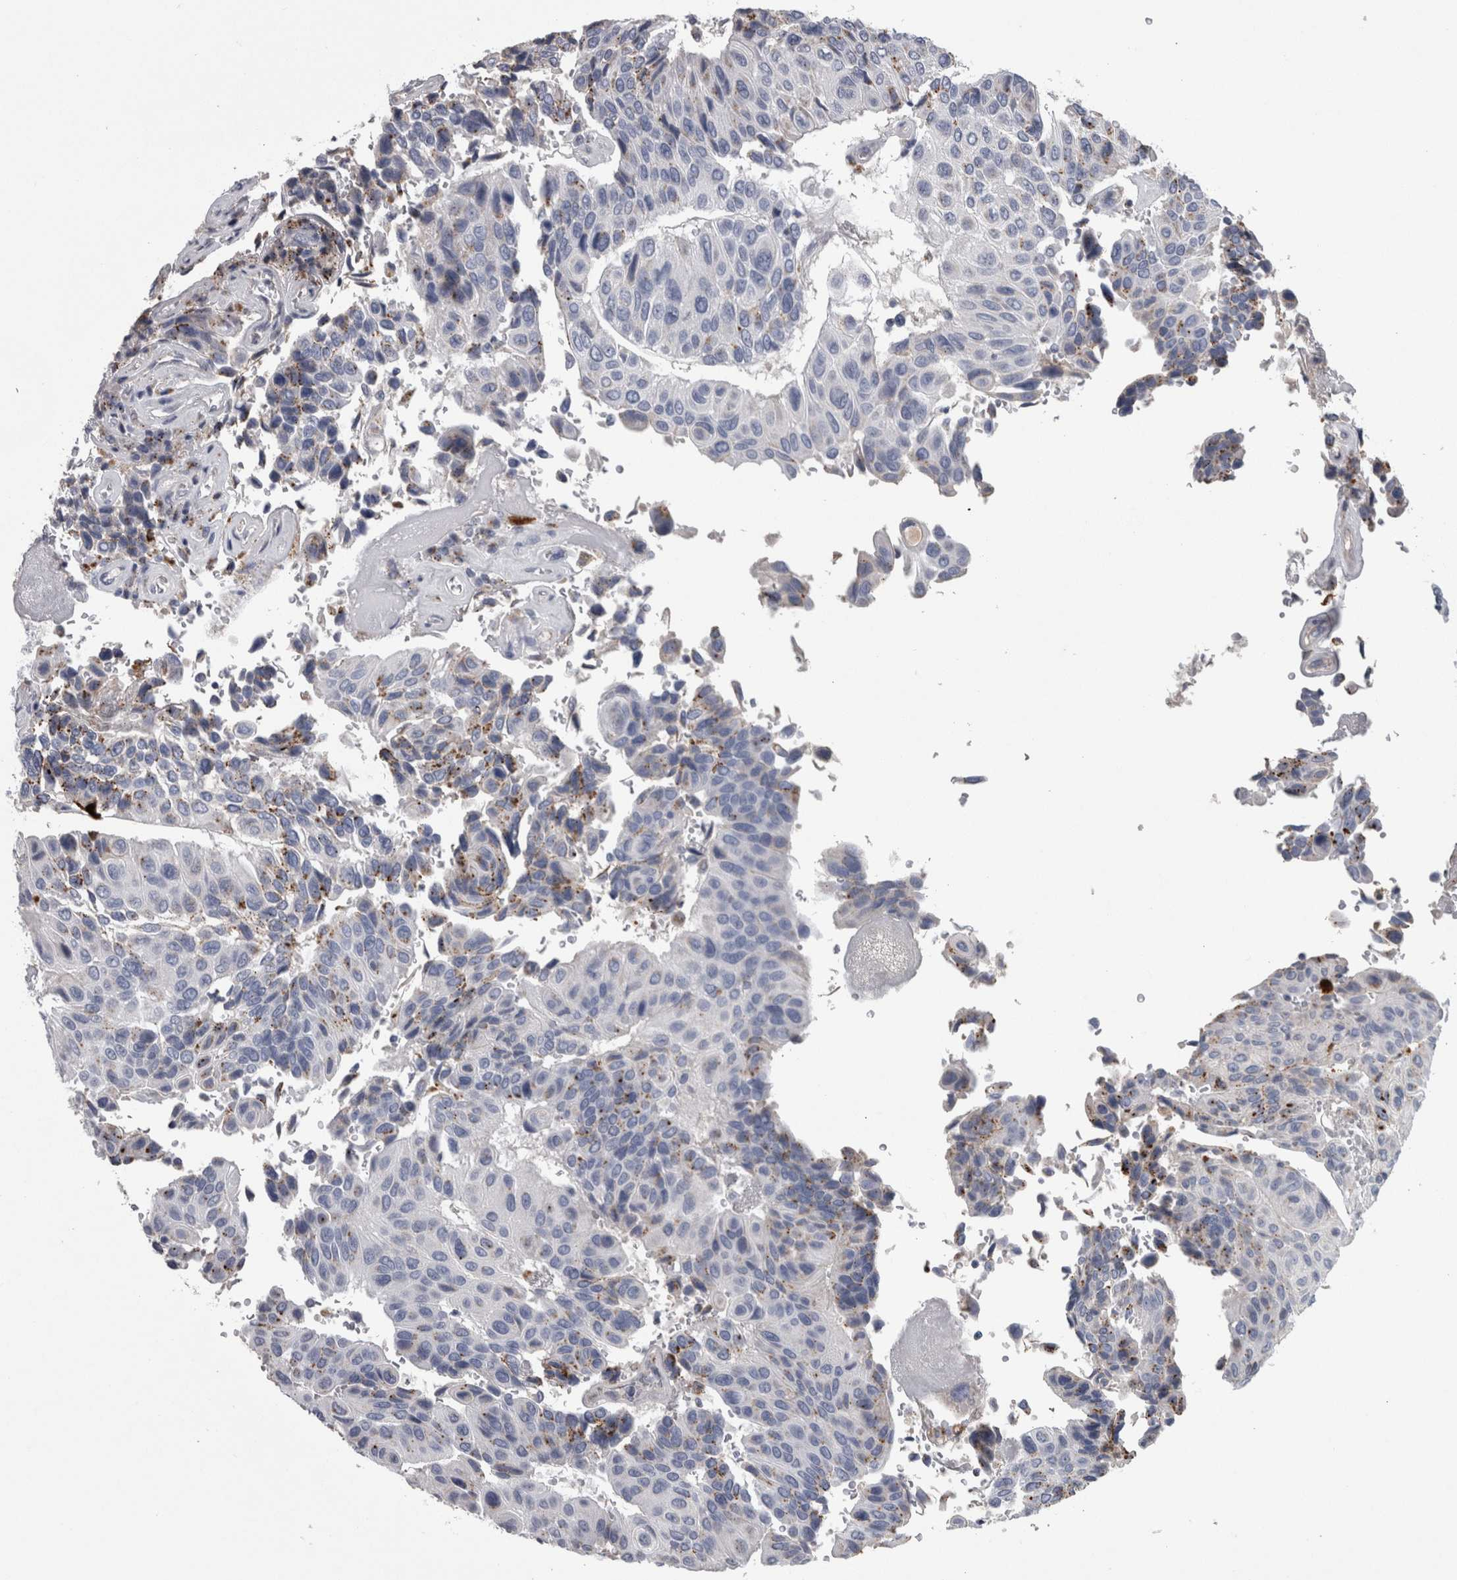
{"staining": {"intensity": "weak", "quantity": "<25%", "location": "cytoplasmic/membranous"}, "tissue": "urothelial cancer", "cell_type": "Tumor cells", "image_type": "cancer", "snomed": [{"axis": "morphology", "description": "Urothelial carcinoma, High grade"}, {"axis": "topography", "description": "Urinary bladder"}], "caption": "IHC image of neoplastic tissue: human high-grade urothelial carcinoma stained with DAB (3,3'-diaminobenzidine) displays no significant protein positivity in tumor cells.", "gene": "DPP7", "patient": {"sex": "male", "age": 66}}